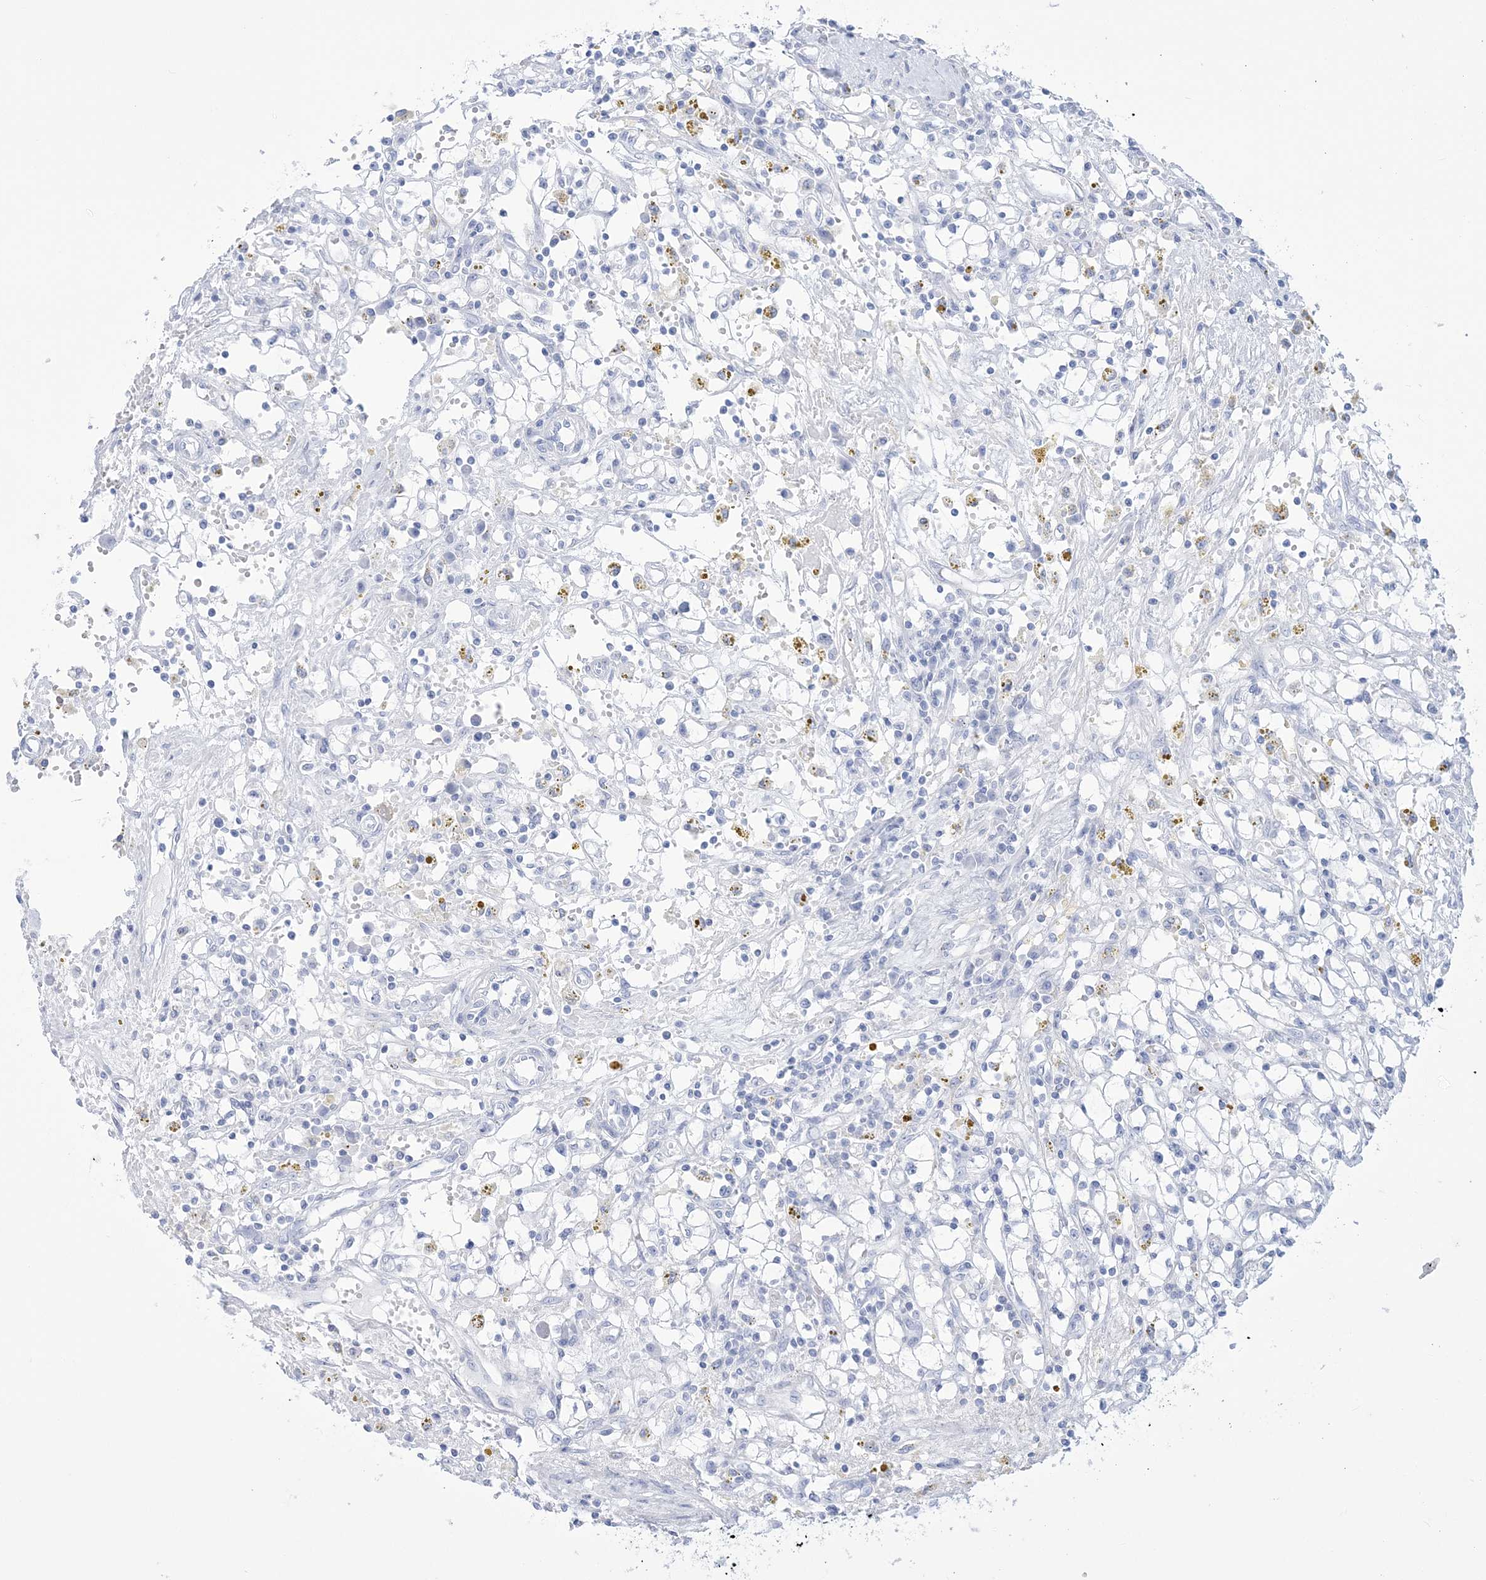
{"staining": {"intensity": "negative", "quantity": "none", "location": "none"}, "tissue": "renal cancer", "cell_type": "Tumor cells", "image_type": "cancer", "snomed": [{"axis": "morphology", "description": "Adenocarcinoma, NOS"}, {"axis": "topography", "description": "Kidney"}], "caption": "An IHC image of renal cancer is shown. There is no staining in tumor cells of renal cancer. Brightfield microscopy of immunohistochemistry (IHC) stained with DAB (3,3'-diaminobenzidine) (brown) and hematoxylin (blue), captured at high magnification.", "gene": "RBP2", "patient": {"sex": "male", "age": 56}}